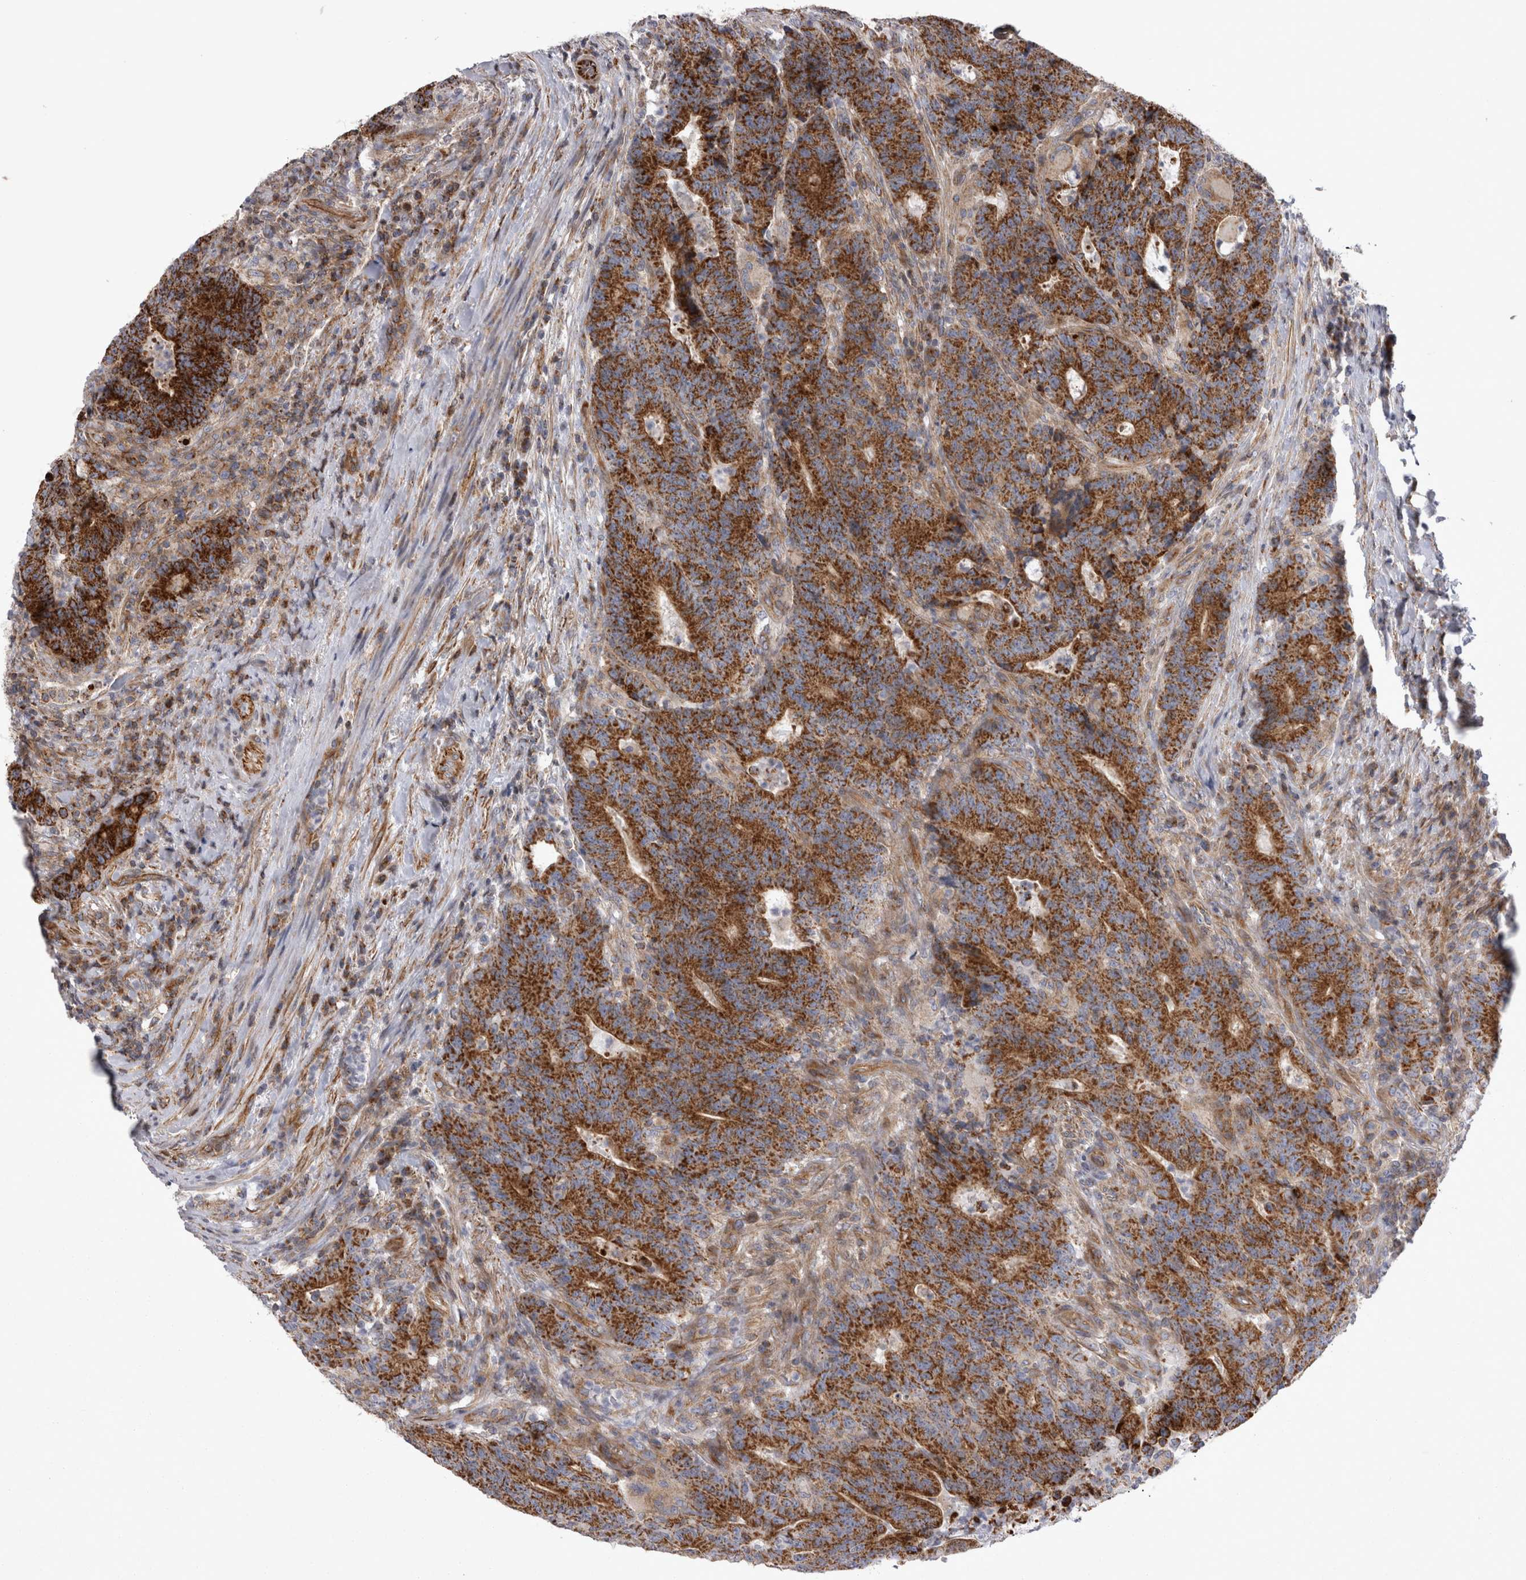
{"staining": {"intensity": "strong", "quantity": ">75%", "location": "cytoplasmic/membranous"}, "tissue": "colorectal cancer", "cell_type": "Tumor cells", "image_type": "cancer", "snomed": [{"axis": "morphology", "description": "Normal tissue, NOS"}, {"axis": "morphology", "description": "Adenocarcinoma, NOS"}, {"axis": "topography", "description": "Colon"}], "caption": "Strong cytoplasmic/membranous positivity for a protein is seen in about >75% of tumor cells of colorectal cancer using immunohistochemistry (IHC).", "gene": "TSPOAP1", "patient": {"sex": "female", "age": 75}}